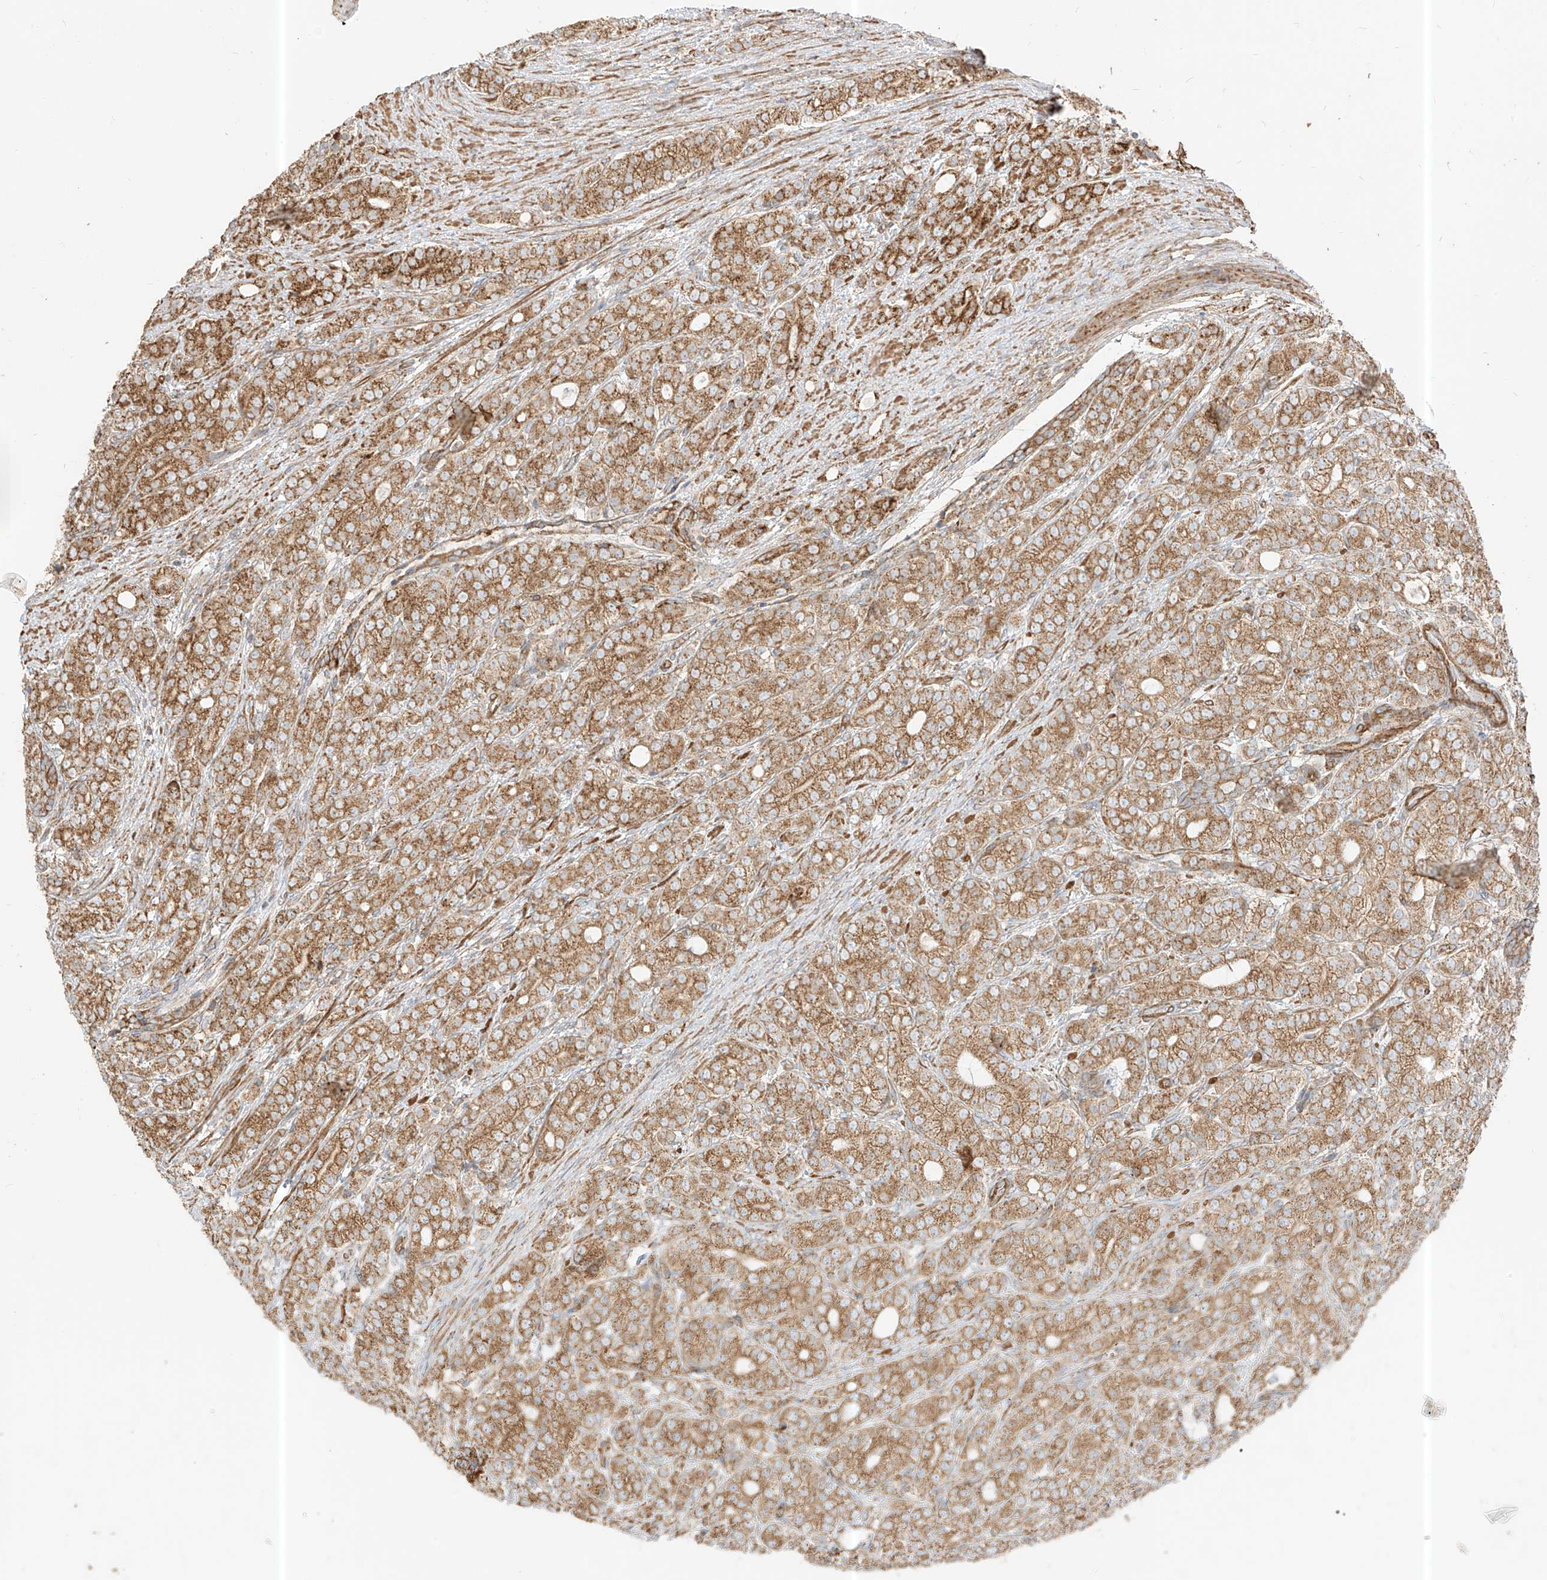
{"staining": {"intensity": "moderate", "quantity": ">75%", "location": "cytoplasmic/membranous"}, "tissue": "prostate cancer", "cell_type": "Tumor cells", "image_type": "cancer", "snomed": [{"axis": "morphology", "description": "Adenocarcinoma, High grade"}, {"axis": "topography", "description": "Prostate"}], "caption": "Human adenocarcinoma (high-grade) (prostate) stained with a protein marker shows moderate staining in tumor cells.", "gene": "PLCL1", "patient": {"sex": "male", "age": 57}}